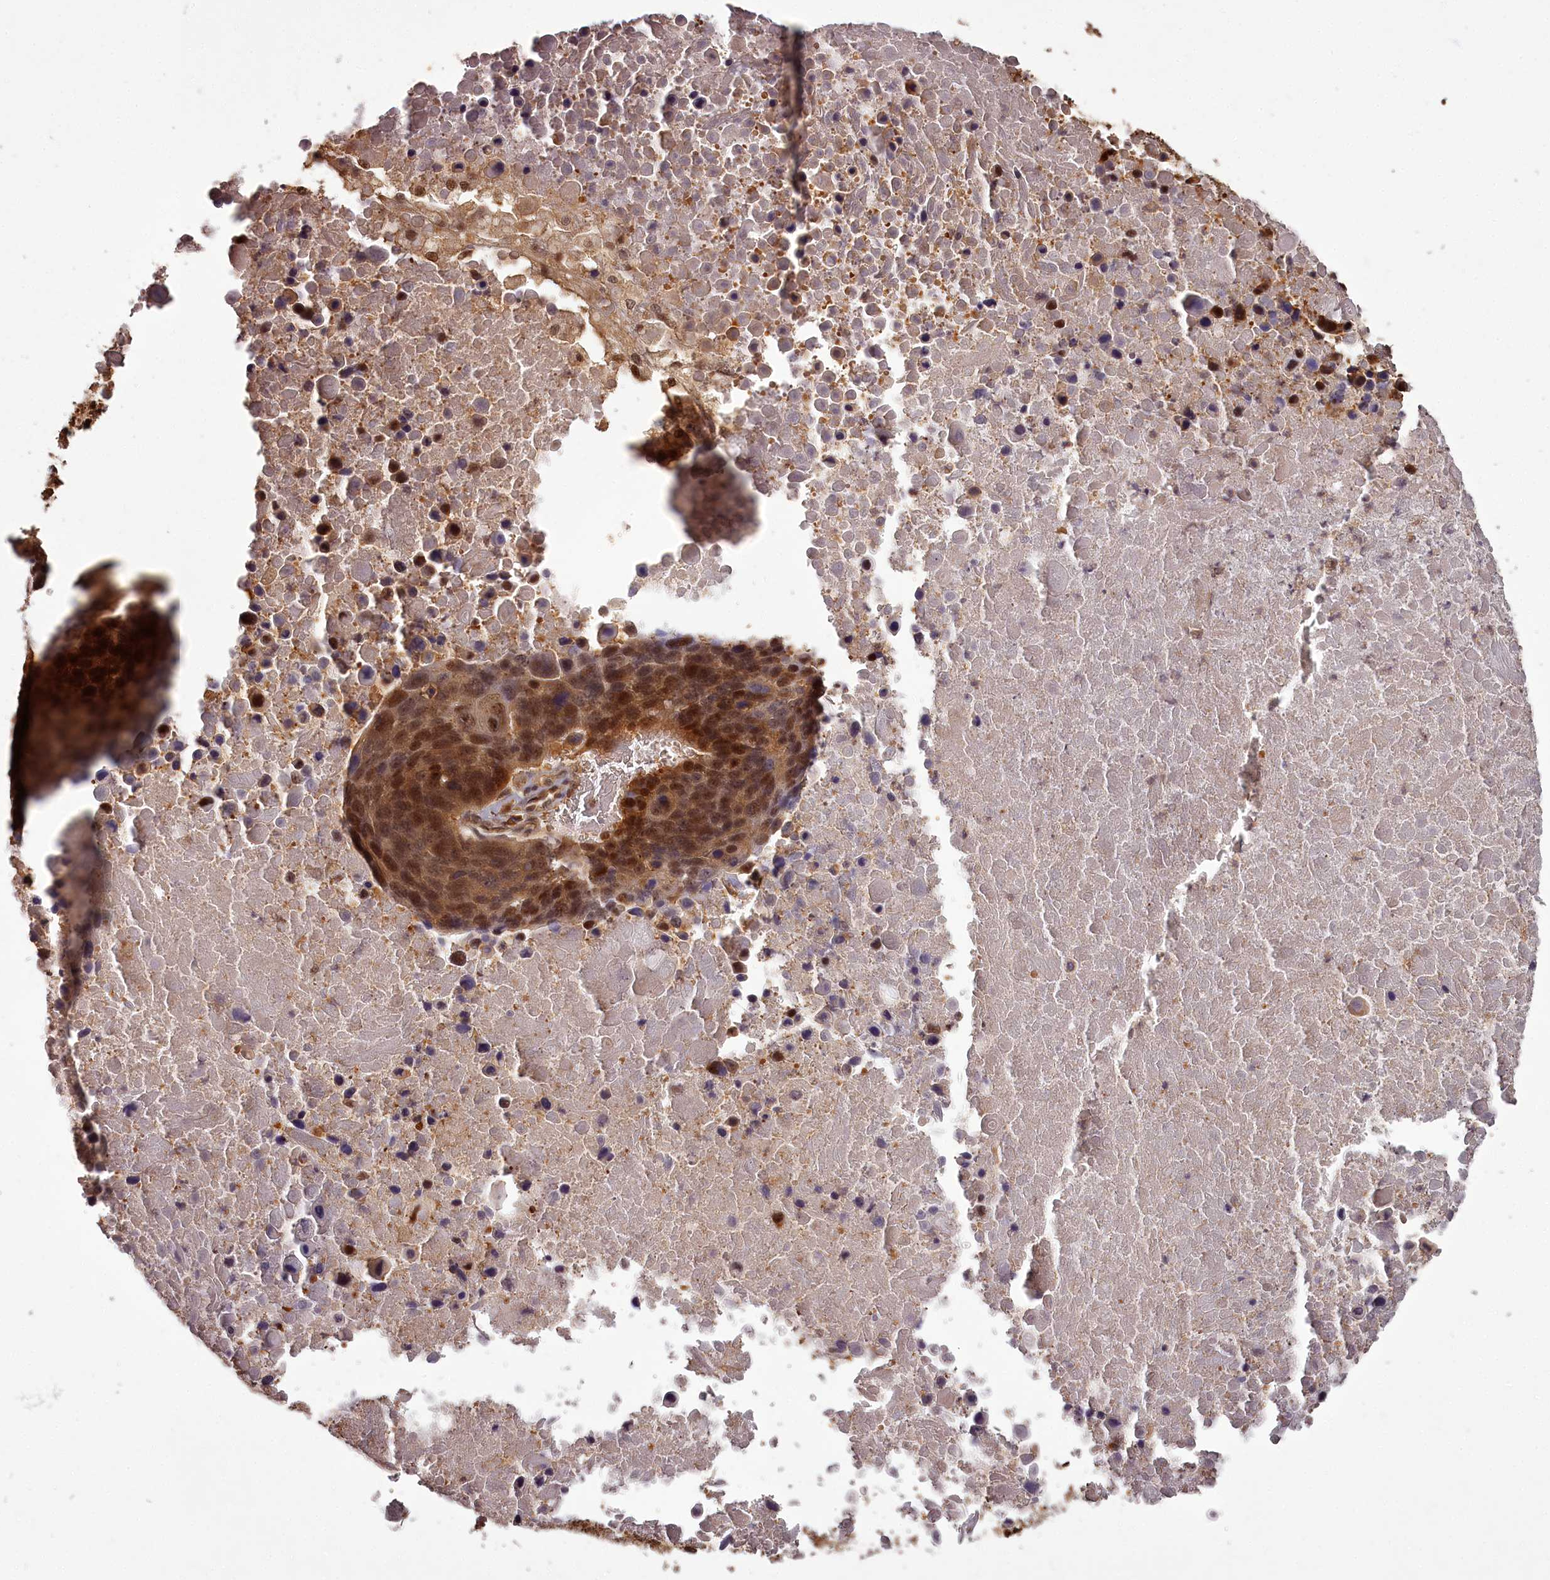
{"staining": {"intensity": "moderate", "quantity": ">75%", "location": "cytoplasmic/membranous,nuclear"}, "tissue": "lung cancer", "cell_type": "Tumor cells", "image_type": "cancer", "snomed": [{"axis": "morphology", "description": "Normal tissue, NOS"}, {"axis": "morphology", "description": "Squamous cell carcinoma, NOS"}, {"axis": "topography", "description": "Lymph node"}, {"axis": "topography", "description": "Lung"}], "caption": "An immunohistochemistry histopathology image of neoplastic tissue is shown. Protein staining in brown labels moderate cytoplasmic/membranous and nuclear positivity in lung cancer within tumor cells. The staining was performed using DAB (3,3'-diaminobenzidine), with brown indicating positive protein expression. Nuclei are stained blue with hematoxylin.", "gene": "NPRL2", "patient": {"sex": "male", "age": 66}}